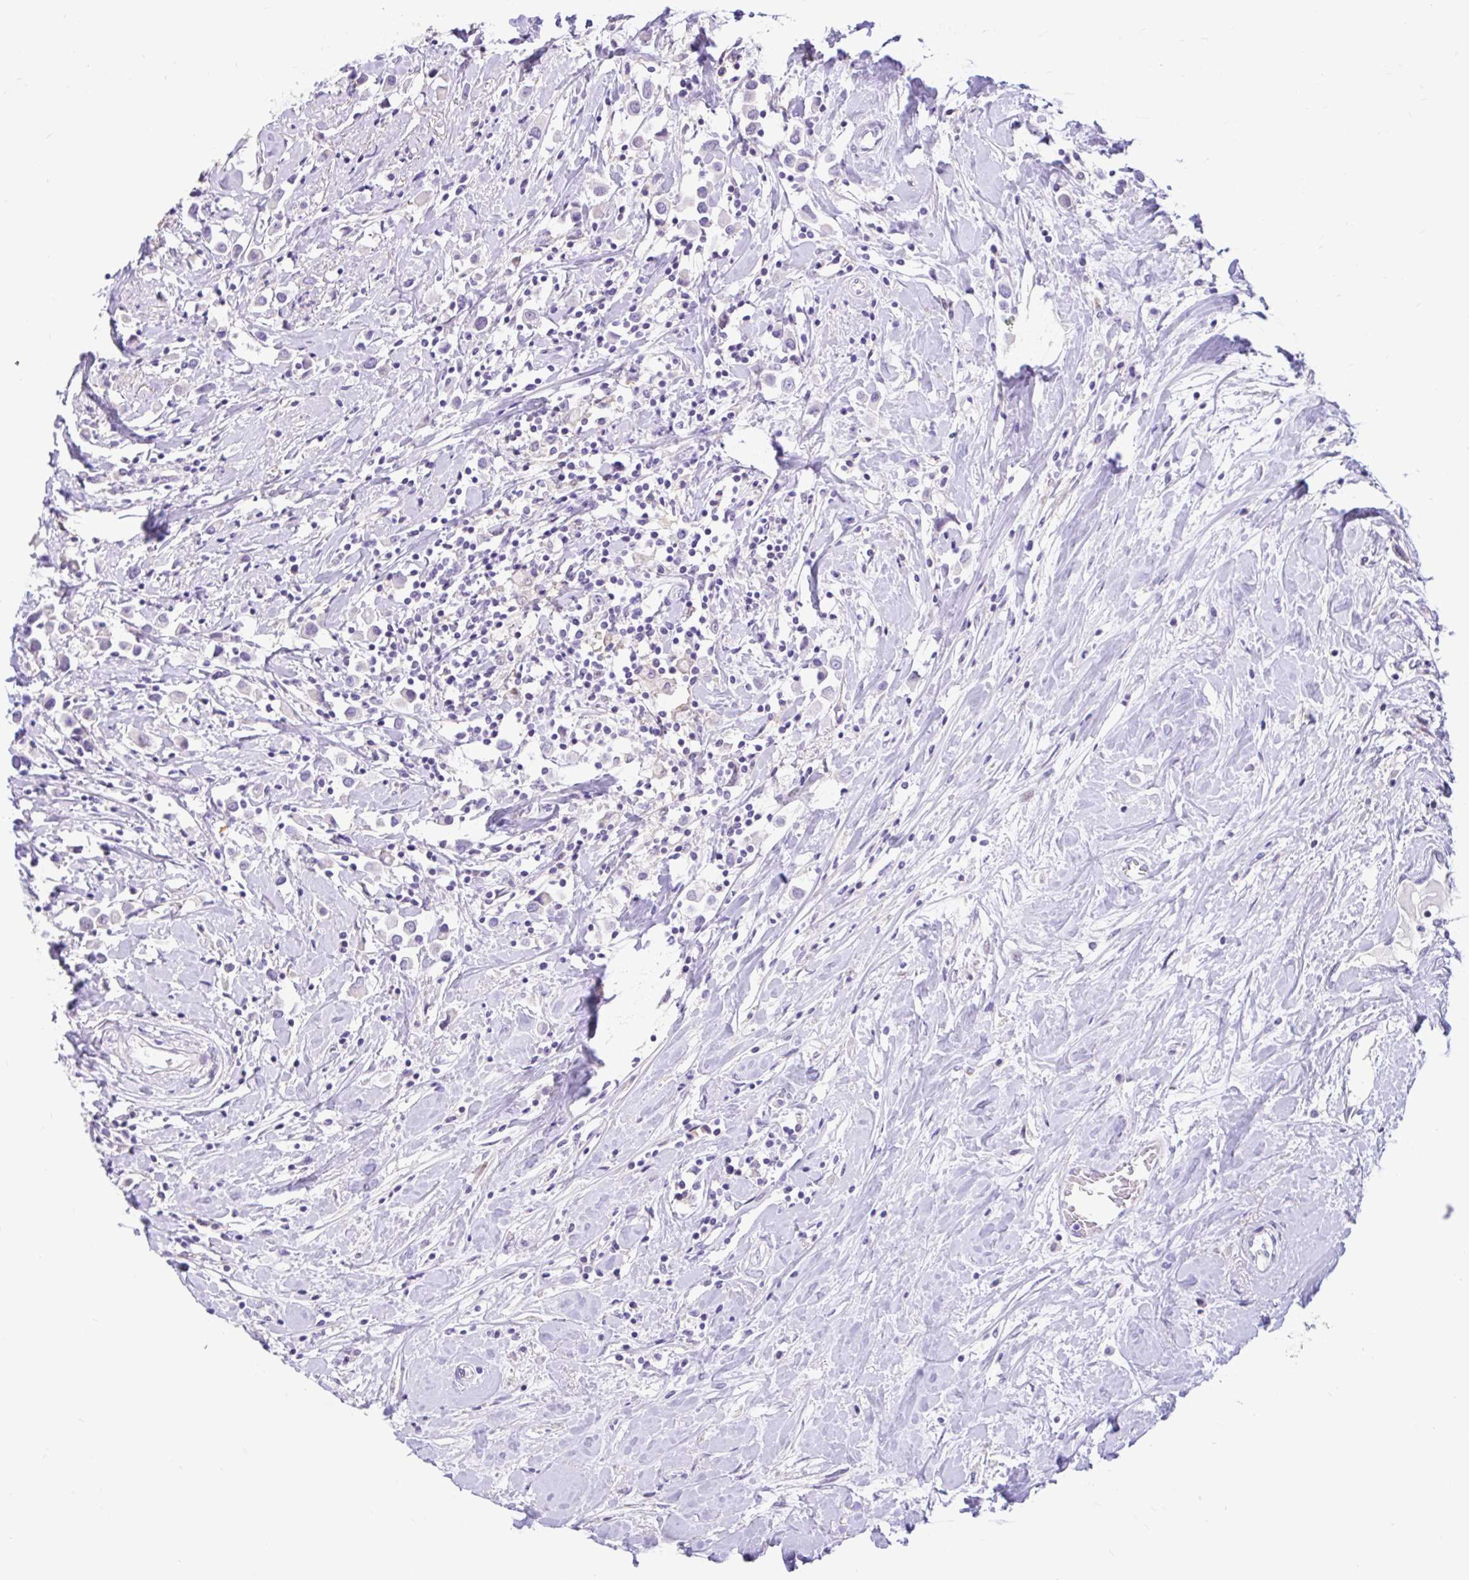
{"staining": {"intensity": "negative", "quantity": "none", "location": "none"}, "tissue": "breast cancer", "cell_type": "Tumor cells", "image_type": "cancer", "snomed": [{"axis": "morphology", "description": "Duct carcinoma"}, {"axis": "topography", "description": "Breast"}], "caption": "A histopathology image of human breast intraductal carcinoma is negative for staining in tumor cells.", "gene": "NHLH2", "patient": {"sex": "female", "age": 61}}